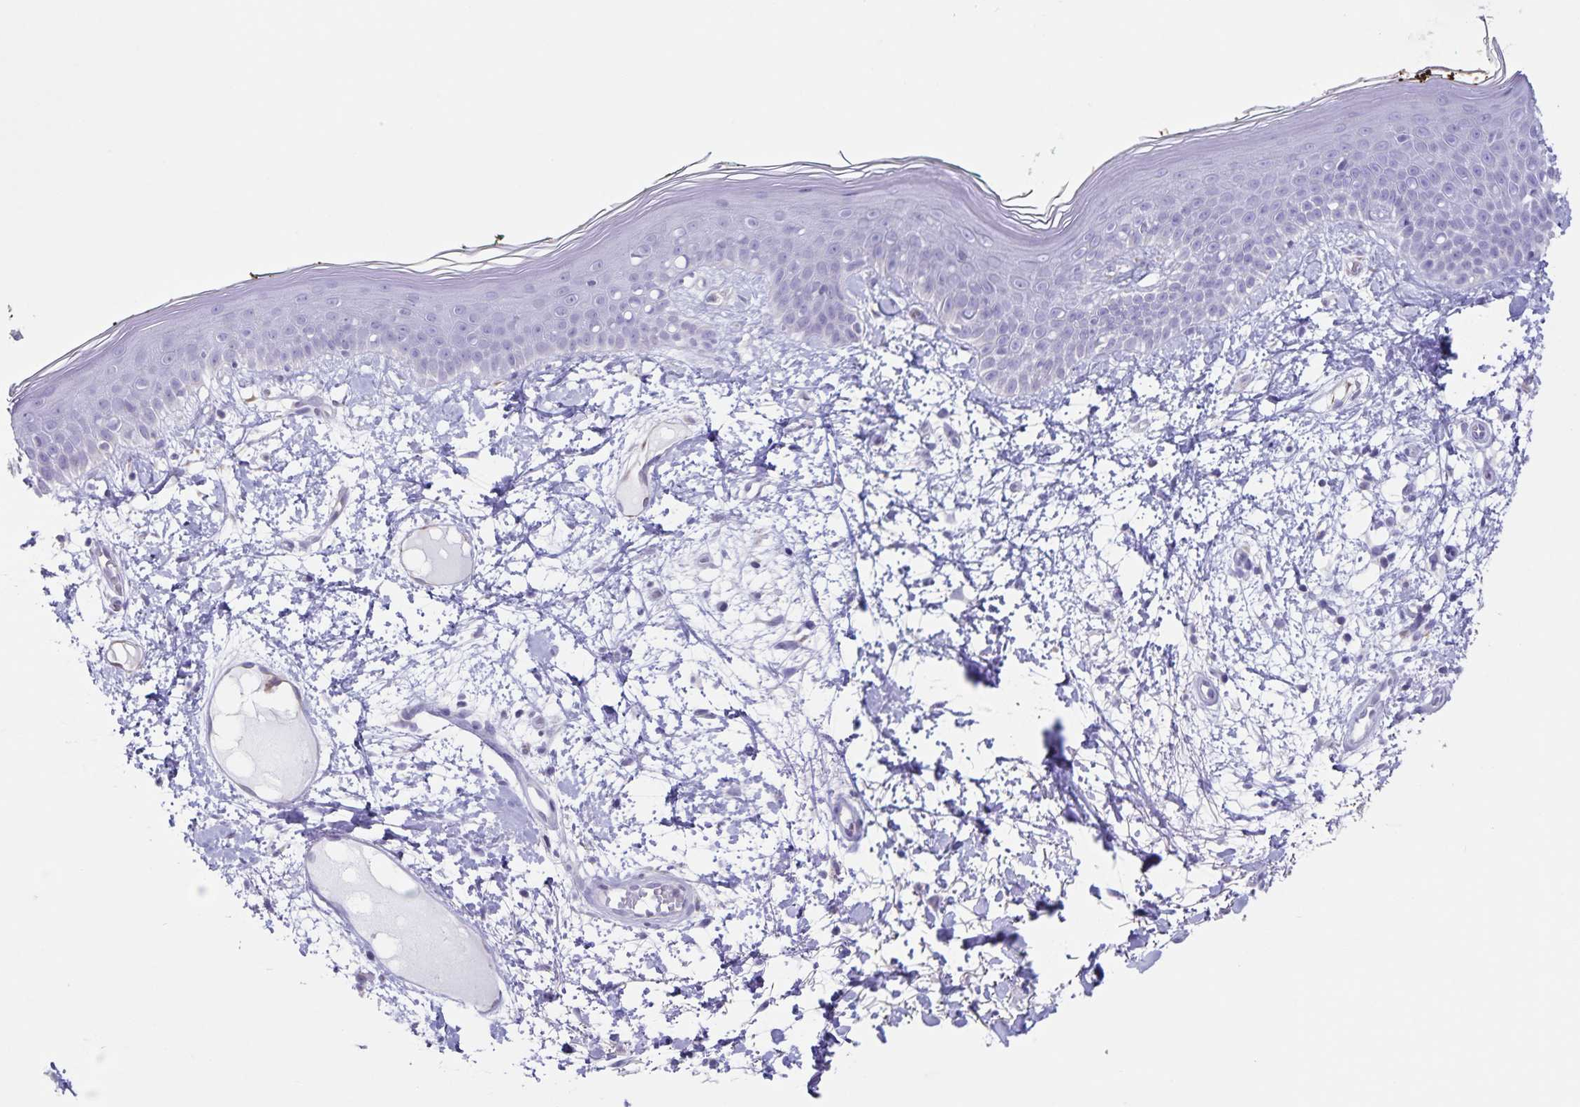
{"staining": {"intensity": "negative", "quantity": "none", "location": "none"}, "tissue": "skin", "cell_type": "Fibroblasts", "image_type": "normal", "snomed": [{"axis": "morphology", "description": "Normal tissue, NOS"}, {"axis": "topography", "description": "Skin"}], "caption": "High magnification brightfield microscopy of benign skin stained with DAB (3,3'-diaminobenzidine) (brown) and counterstained with hematoxylin (blue): fibroblasts show no significant positivity. (IHC, brightfield microscopy, high magnification).", "gene": "SYNM", "patient": {"sex": "female", "age": 34}}